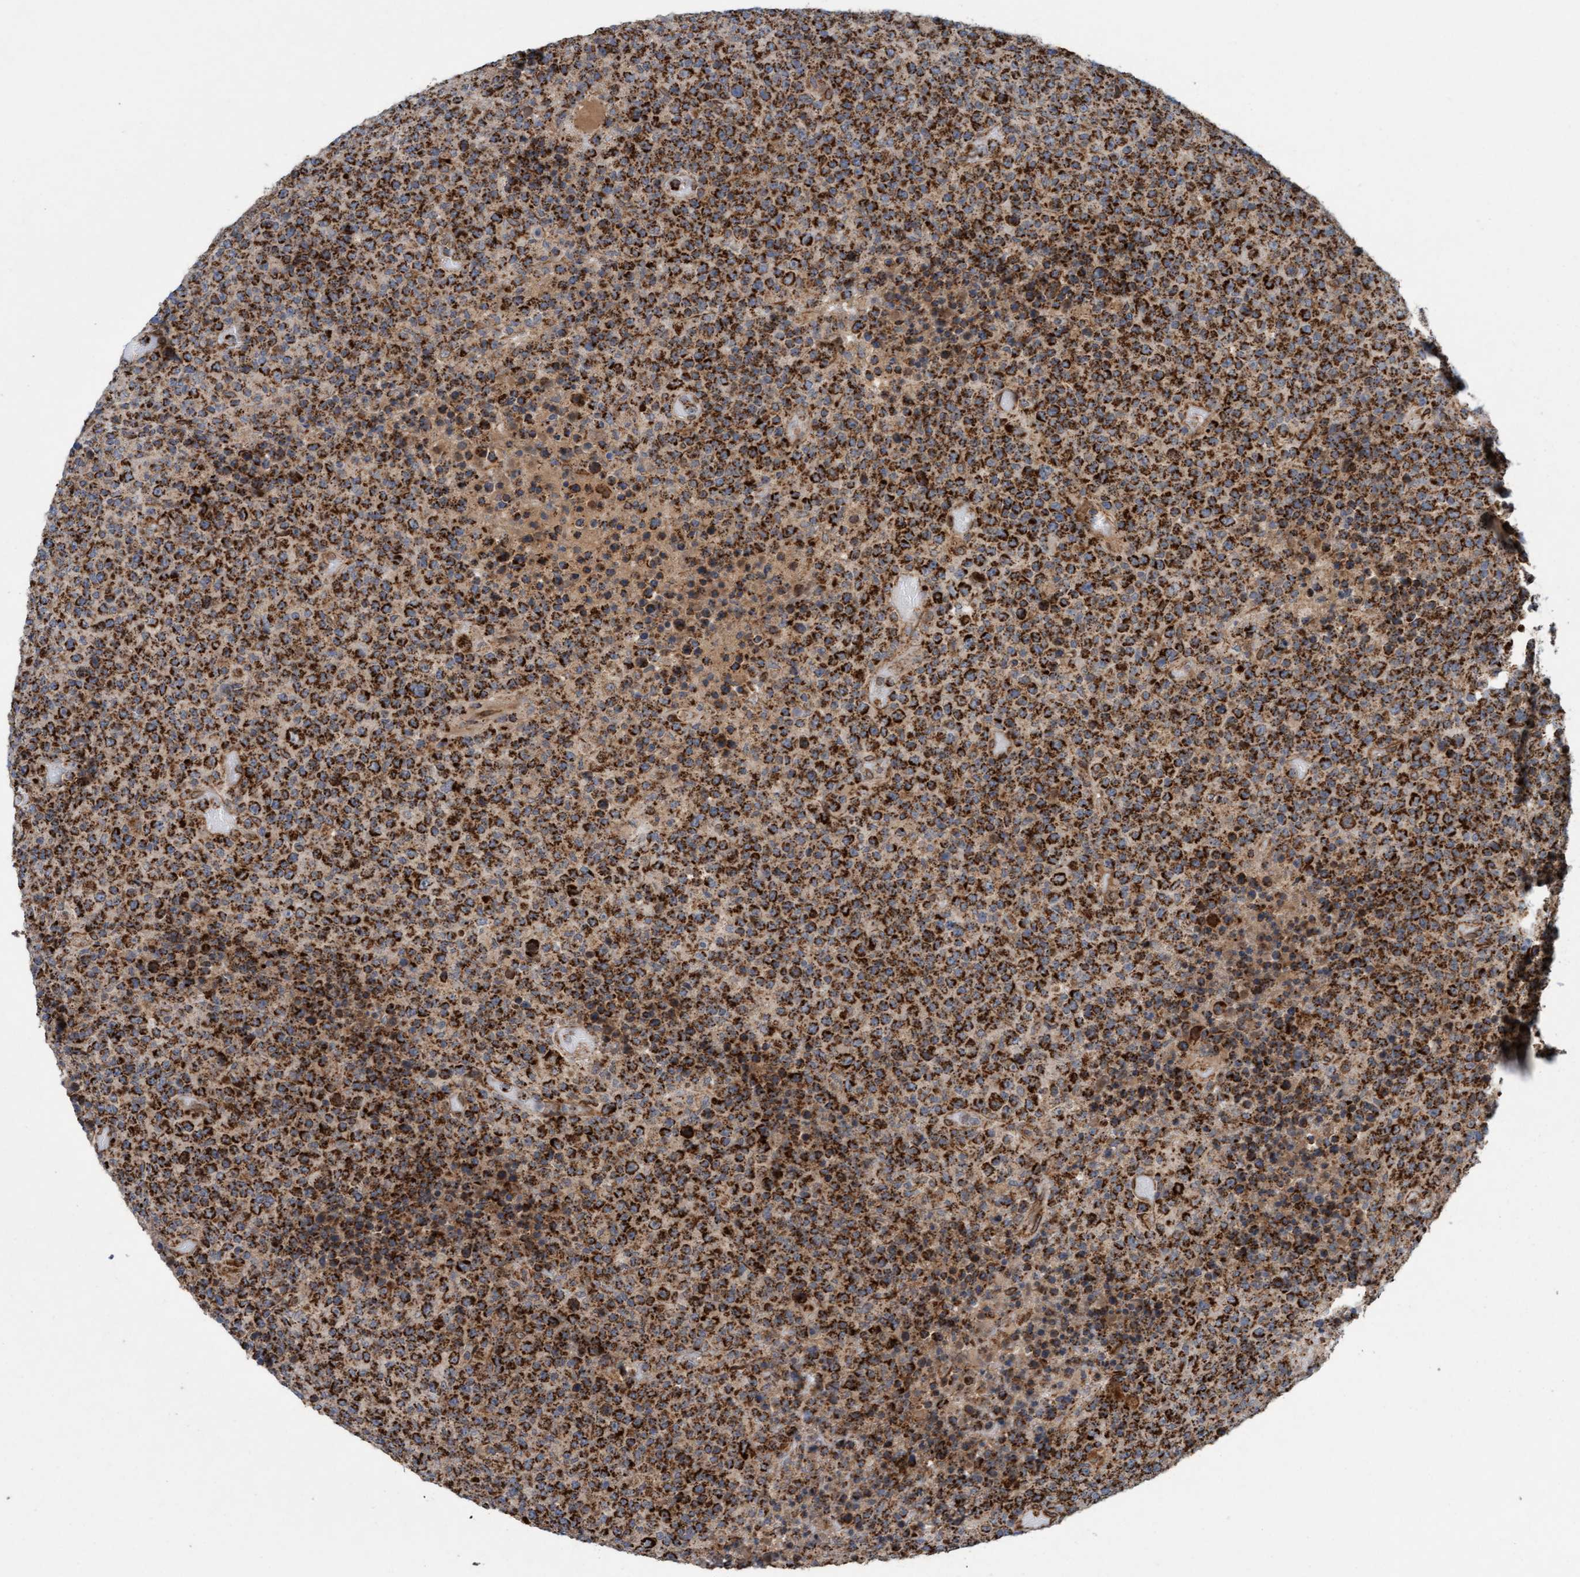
{"staining": {"intensity": "strong", "quantity": ">75%", "location": "cytoplasmic/membranous"}, "tissue": "lymphoma", "cell_type": "Tumor cells", "image_type": "cancer", "snomed": [{"axis": "morphology", "description": "Malignant lymphoma, non-Hodgkin's type, High grade"}, {"axis": "topography", "description": "Lymph node"}], "caption": "Immunohistochemical staining of lymphoma shows high levels of strong cytoplasmic/membranous protein expression in about >75% of tumor cells.", "gene": "MRPS23", "patient": {"sex": "male", "age": 13}}